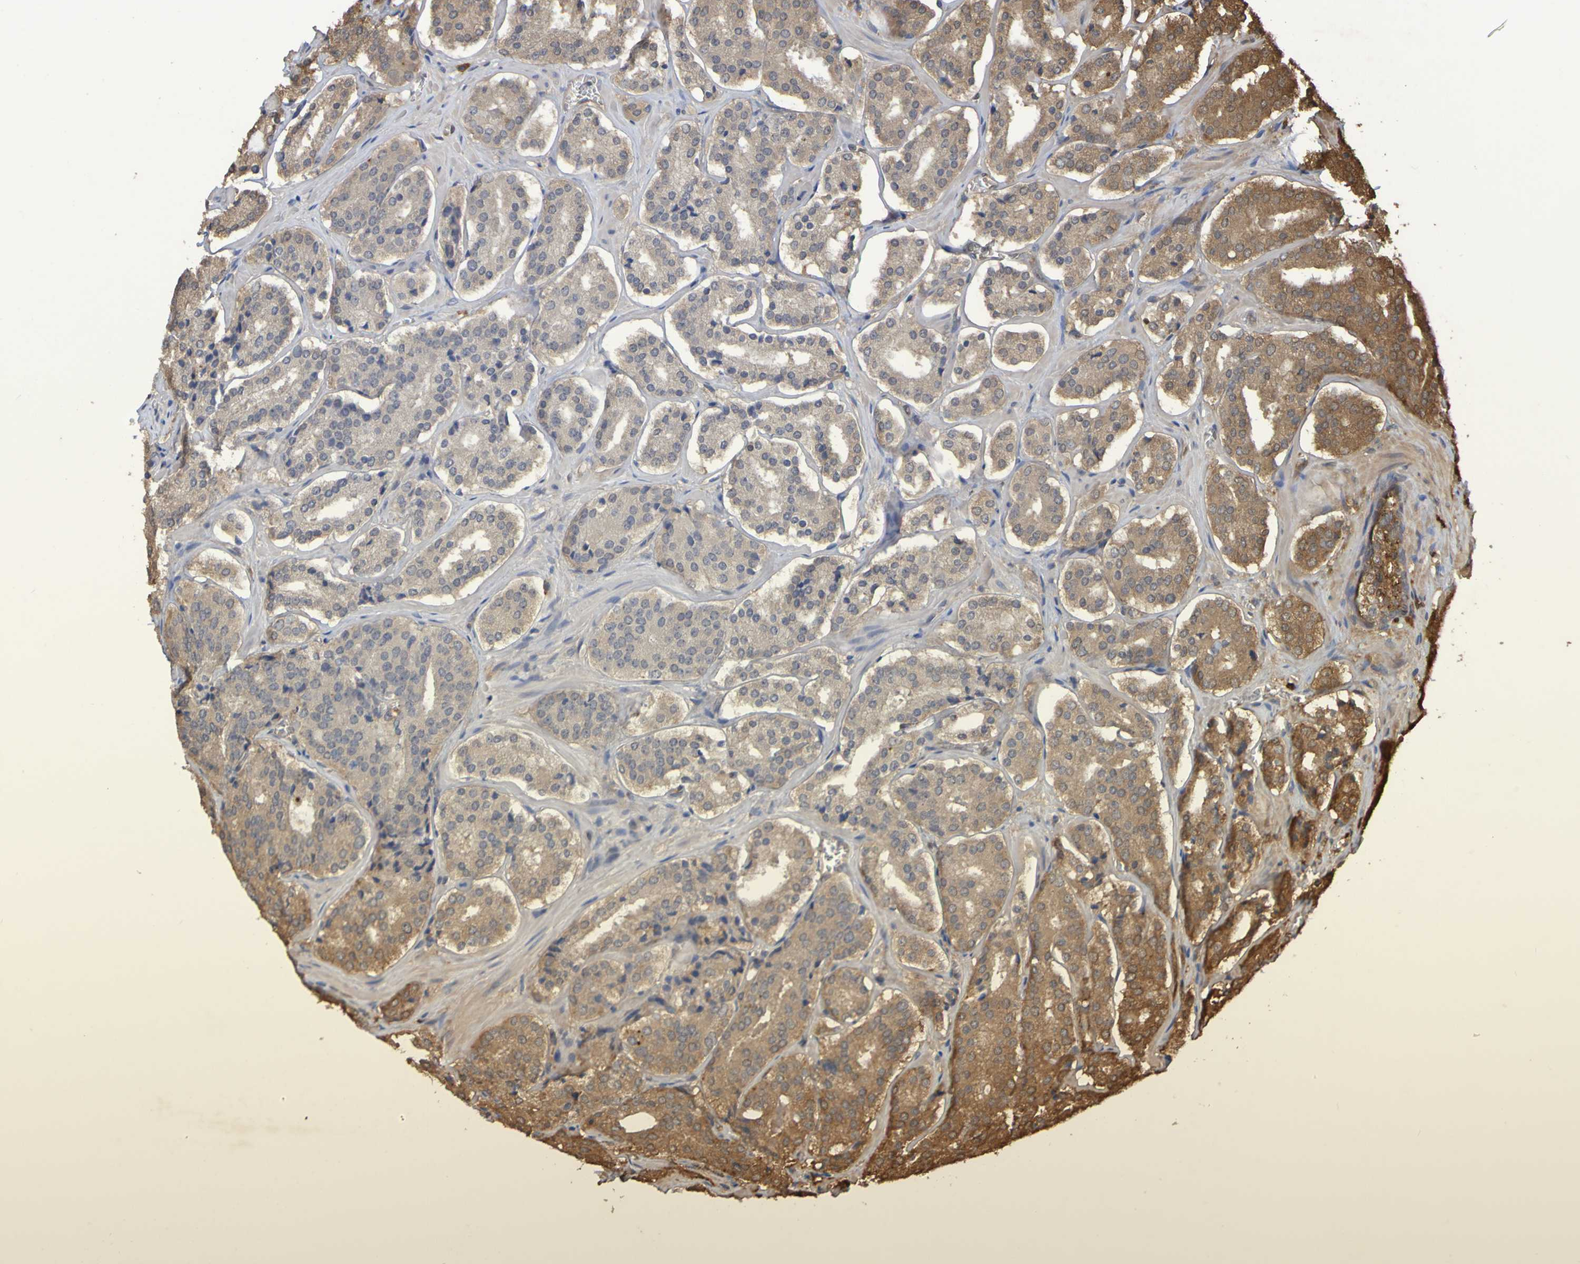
{"staining": {"intensity": "weak", "quantity": ">75%", "location": "cytoplasmic/membranous"}, "tissue": "prostate cancer", "cell_type": "Tumor cells", "image_type": "cancer", "snomed": [{"axis": "morphology", "description": "Adenocarcinoma, High grade"}, {"axis": "topography", "description": "Prostate"}], "caption": "This histopathology image reveals immunohistochemistry staining of human prostate cancer (adenocarcinoma (high-grade)), with low weak cytoplasmic/membranous expression in about >75% of tumor cells.", "gene": "SERPINB6", "patient": {"sex": "male", "age": 60}}